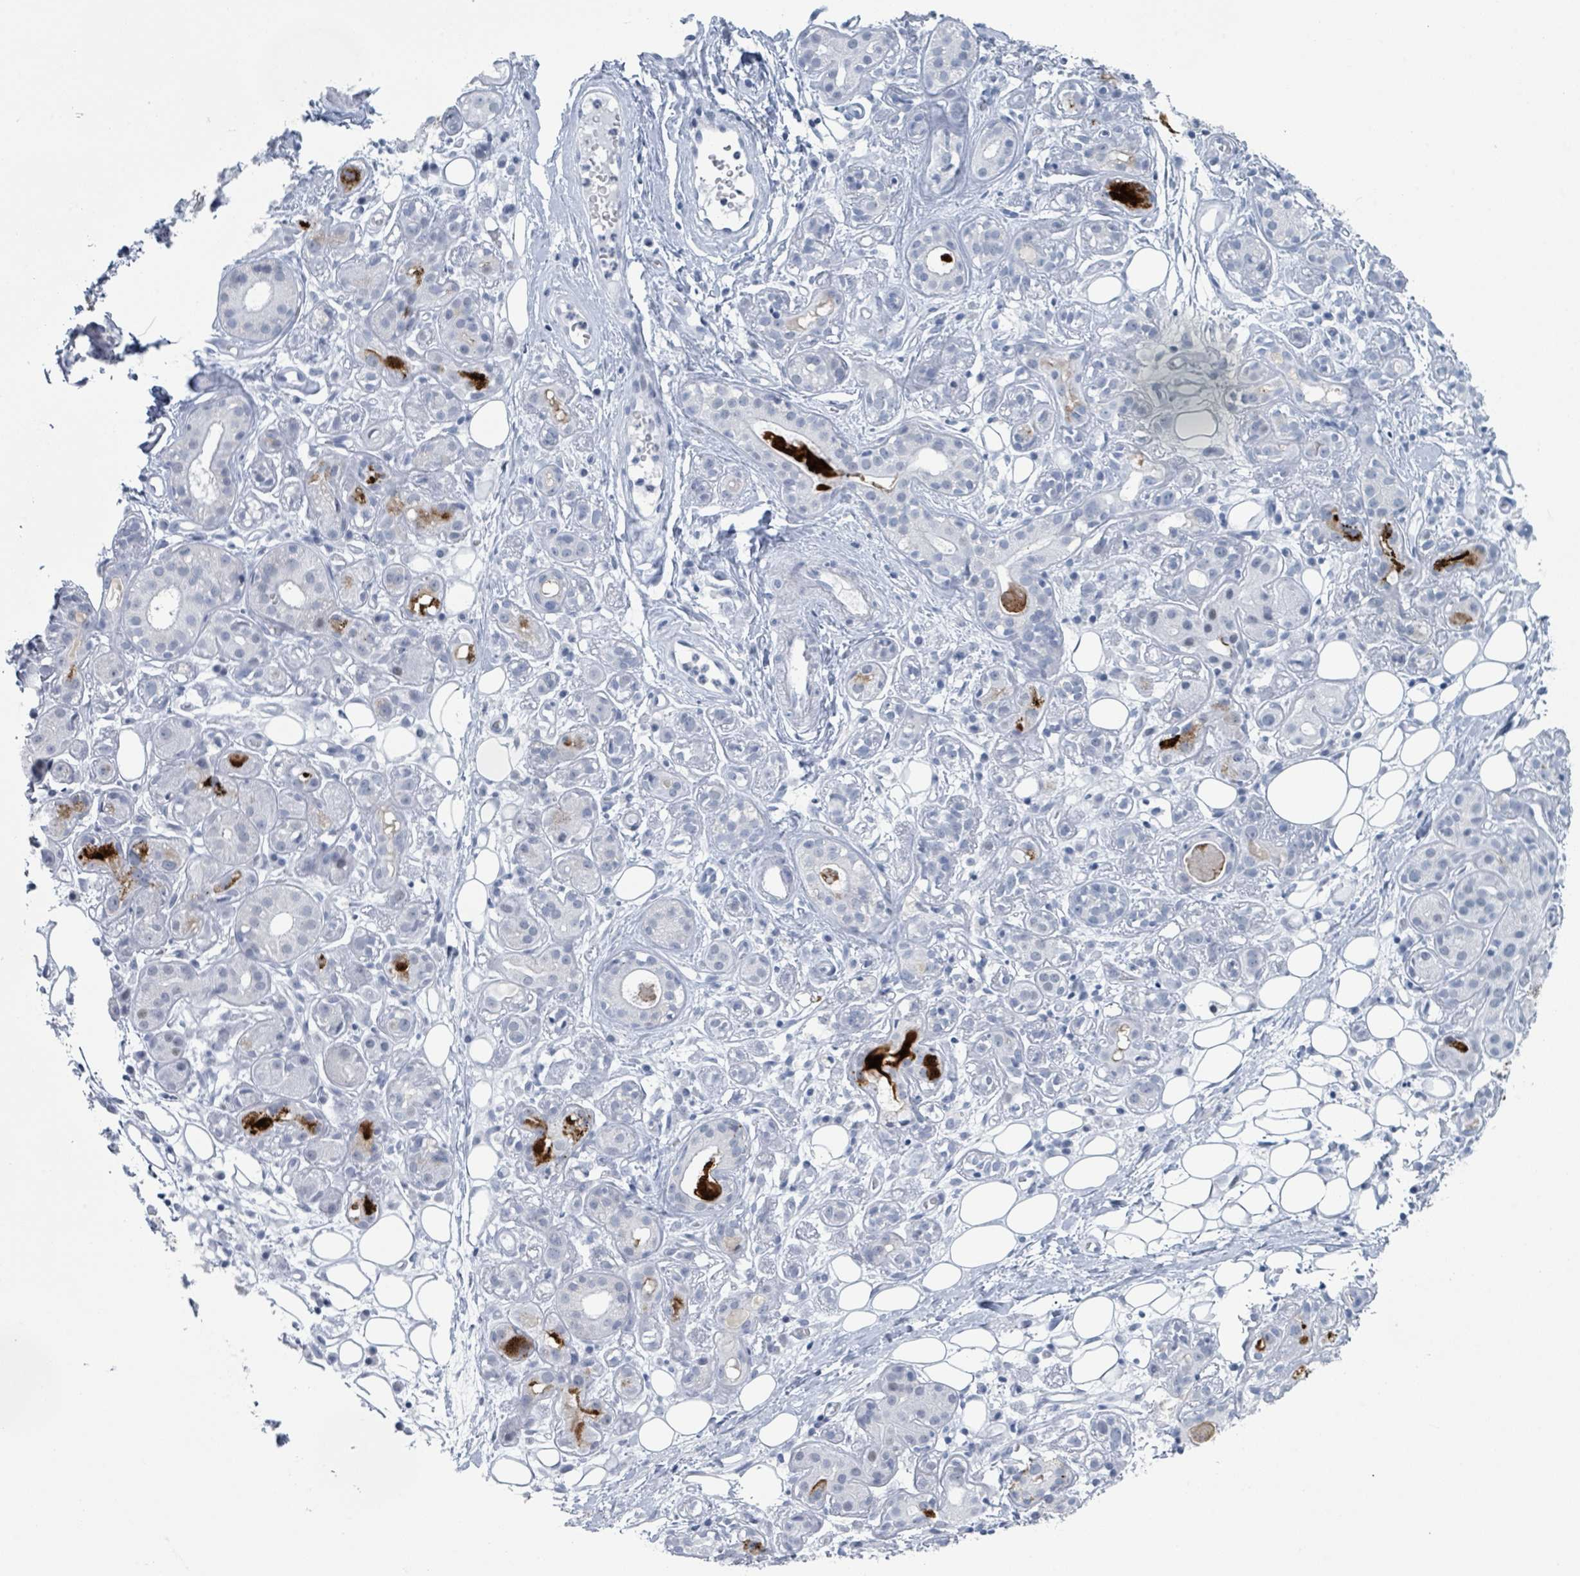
{"staining": {"intensity": "negative", "quantity": "none", "location": "none"}, "tissue": "salivary gland", "cell_type": "Glandular cells", "image_type": "normal", "snomed": [{"axis": "morphology", "description": "Normal tissue, NOS"}, {"axis": "topography", "description": "Salivary gland"}], "caption": "This is an immunohistochemistry (IHC) histopathology image of unremarkable human salivary gland. There is no staining in glandular cells.", "gene": "GPR15LG", "patient": {"sex": "male", "age": 54}}